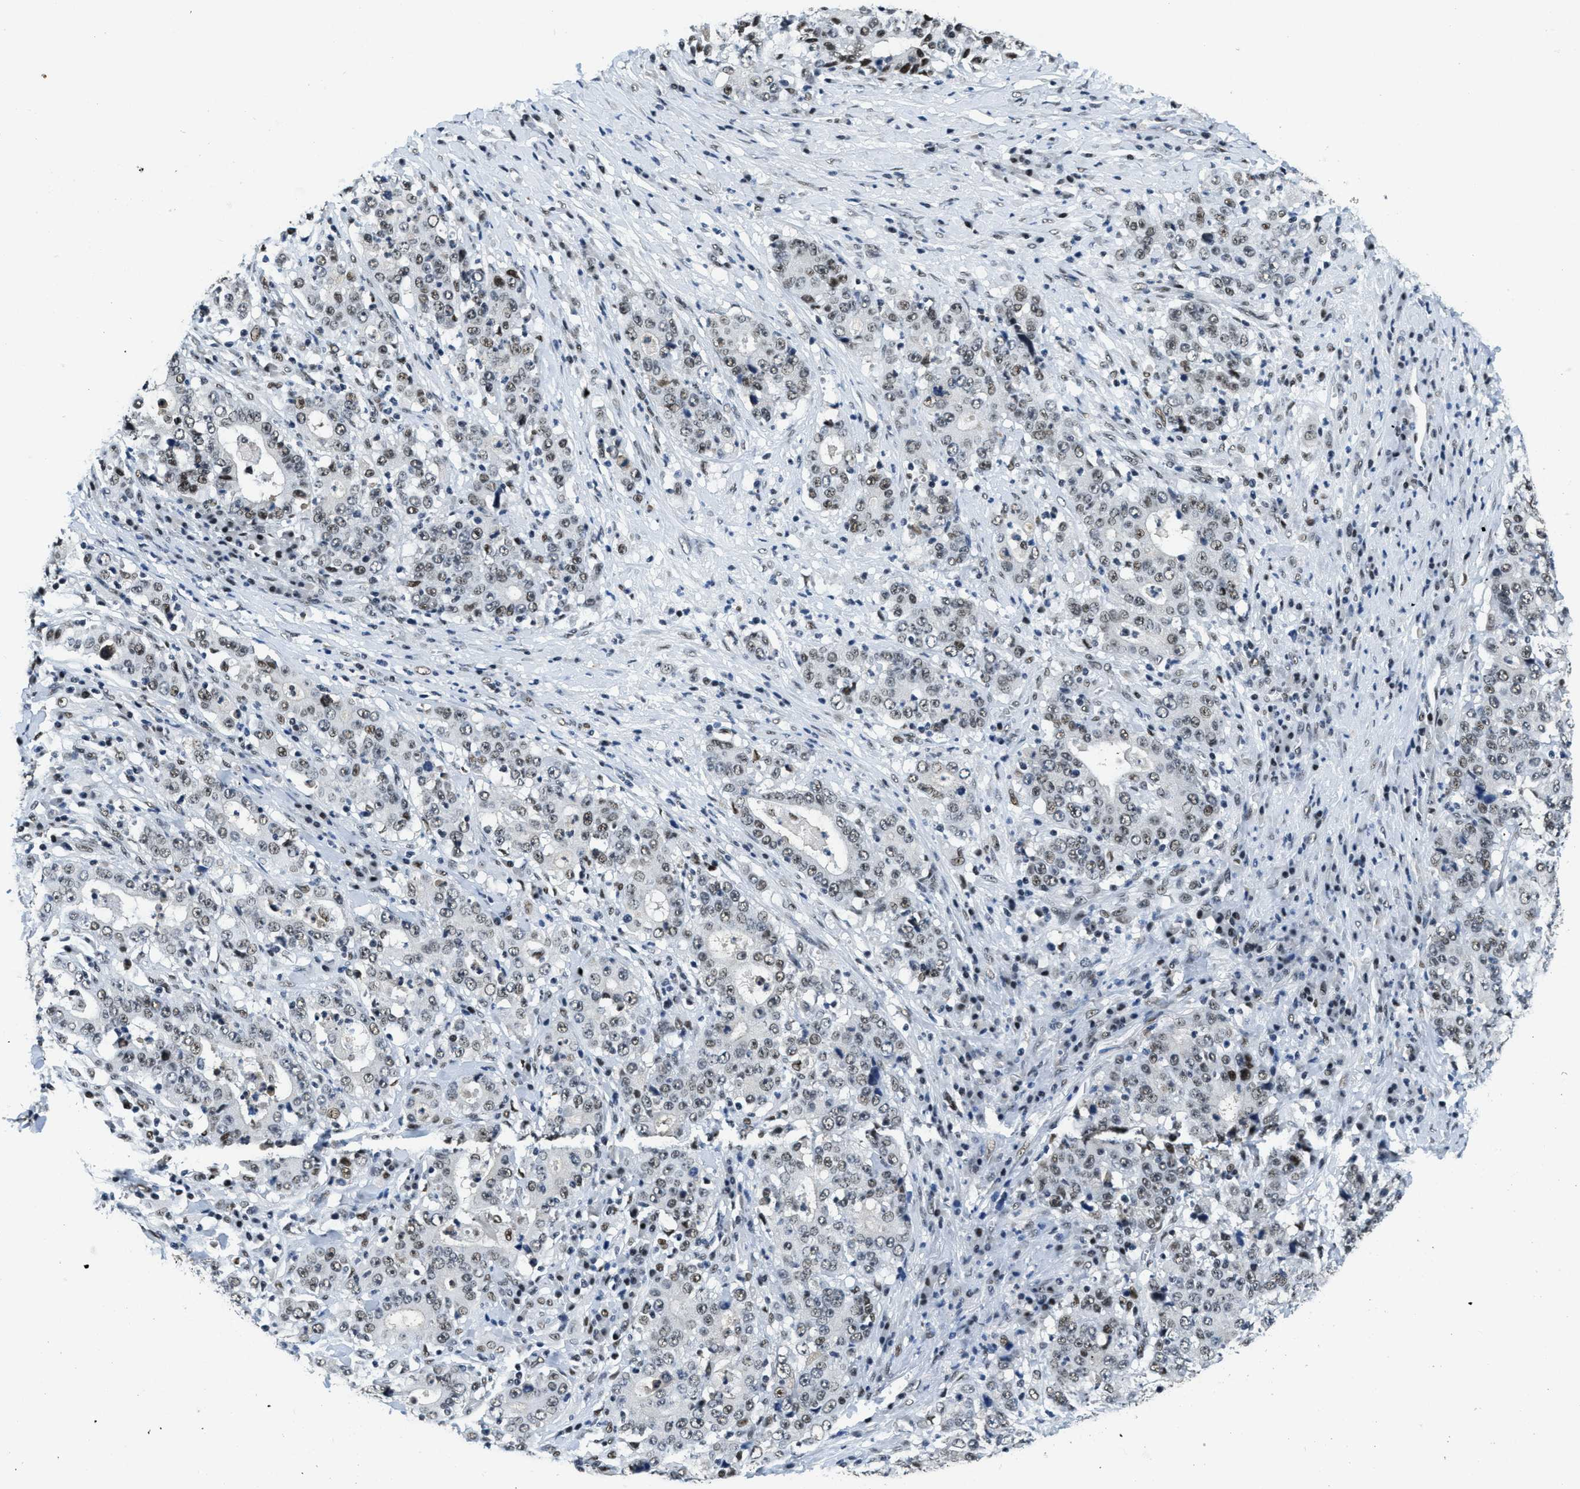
{"staining": {"intensity": "weak", "quantity": "25%-75%", "location": "nuclear"}, "tissue": "stomach cancer", "cell_type": "Tumor cells", "image_type": "cancer", "snomed": [{"axis": "morphology", "description": "Normal tissue, NOS"}, {"axis": "morphology", "description": "Adenocarcinoma, NOS"}, {"axis": "topography", "description": "Stomach, upper"}, {"axis": "topography", "description": "Stomach"}], "caption": "Immunohistochemistry (DAB) staining of human stomach adenocarcinoma shows weak nuclear protein expression in approximately 25%-75% of tumor cells.", "gene": "SSB", "patient": {"sex": "male", "age": 59}}